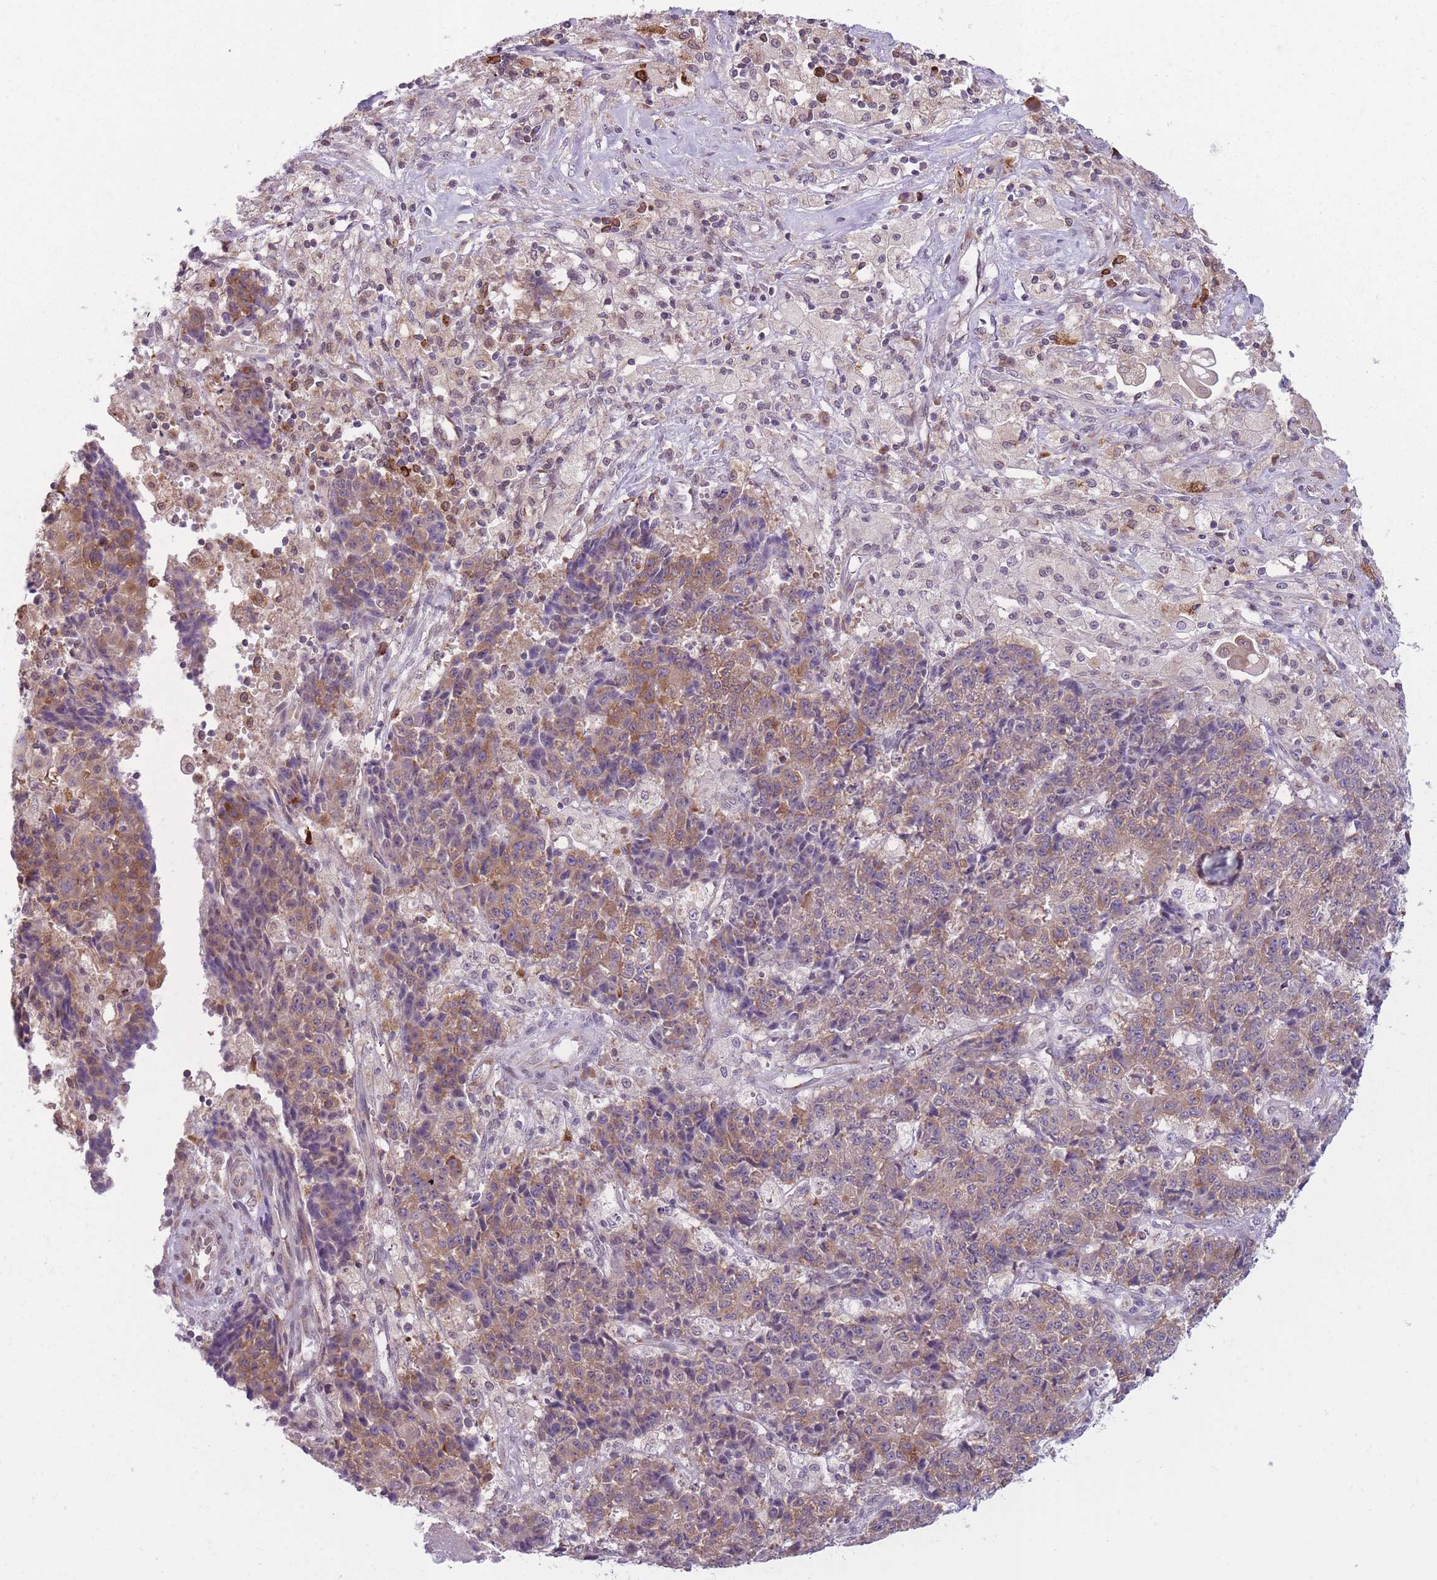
{"staining": {"intensity": "moderate", "quantity": ">75%", "location": "cytoplasmic/membranous"}, "tissue": "ovarian cancer", "cell_type": "Tumor cells", "image_type": "cancer", "snomed": [{"axis": "morphology", "description": "Carcinoma, endometroid"}, {"axis": "topography", "description": "Ovary"}], "caption": "There is medium levels of moderate cytoplasmic/membranous expression in tumor cells of ovarian cancer (endometroid carcinoma), as demonstrated by immunohistochemical staining (brown color).", "gene": "TMEM121", "patient": {"sex": "female", "age": 42}}